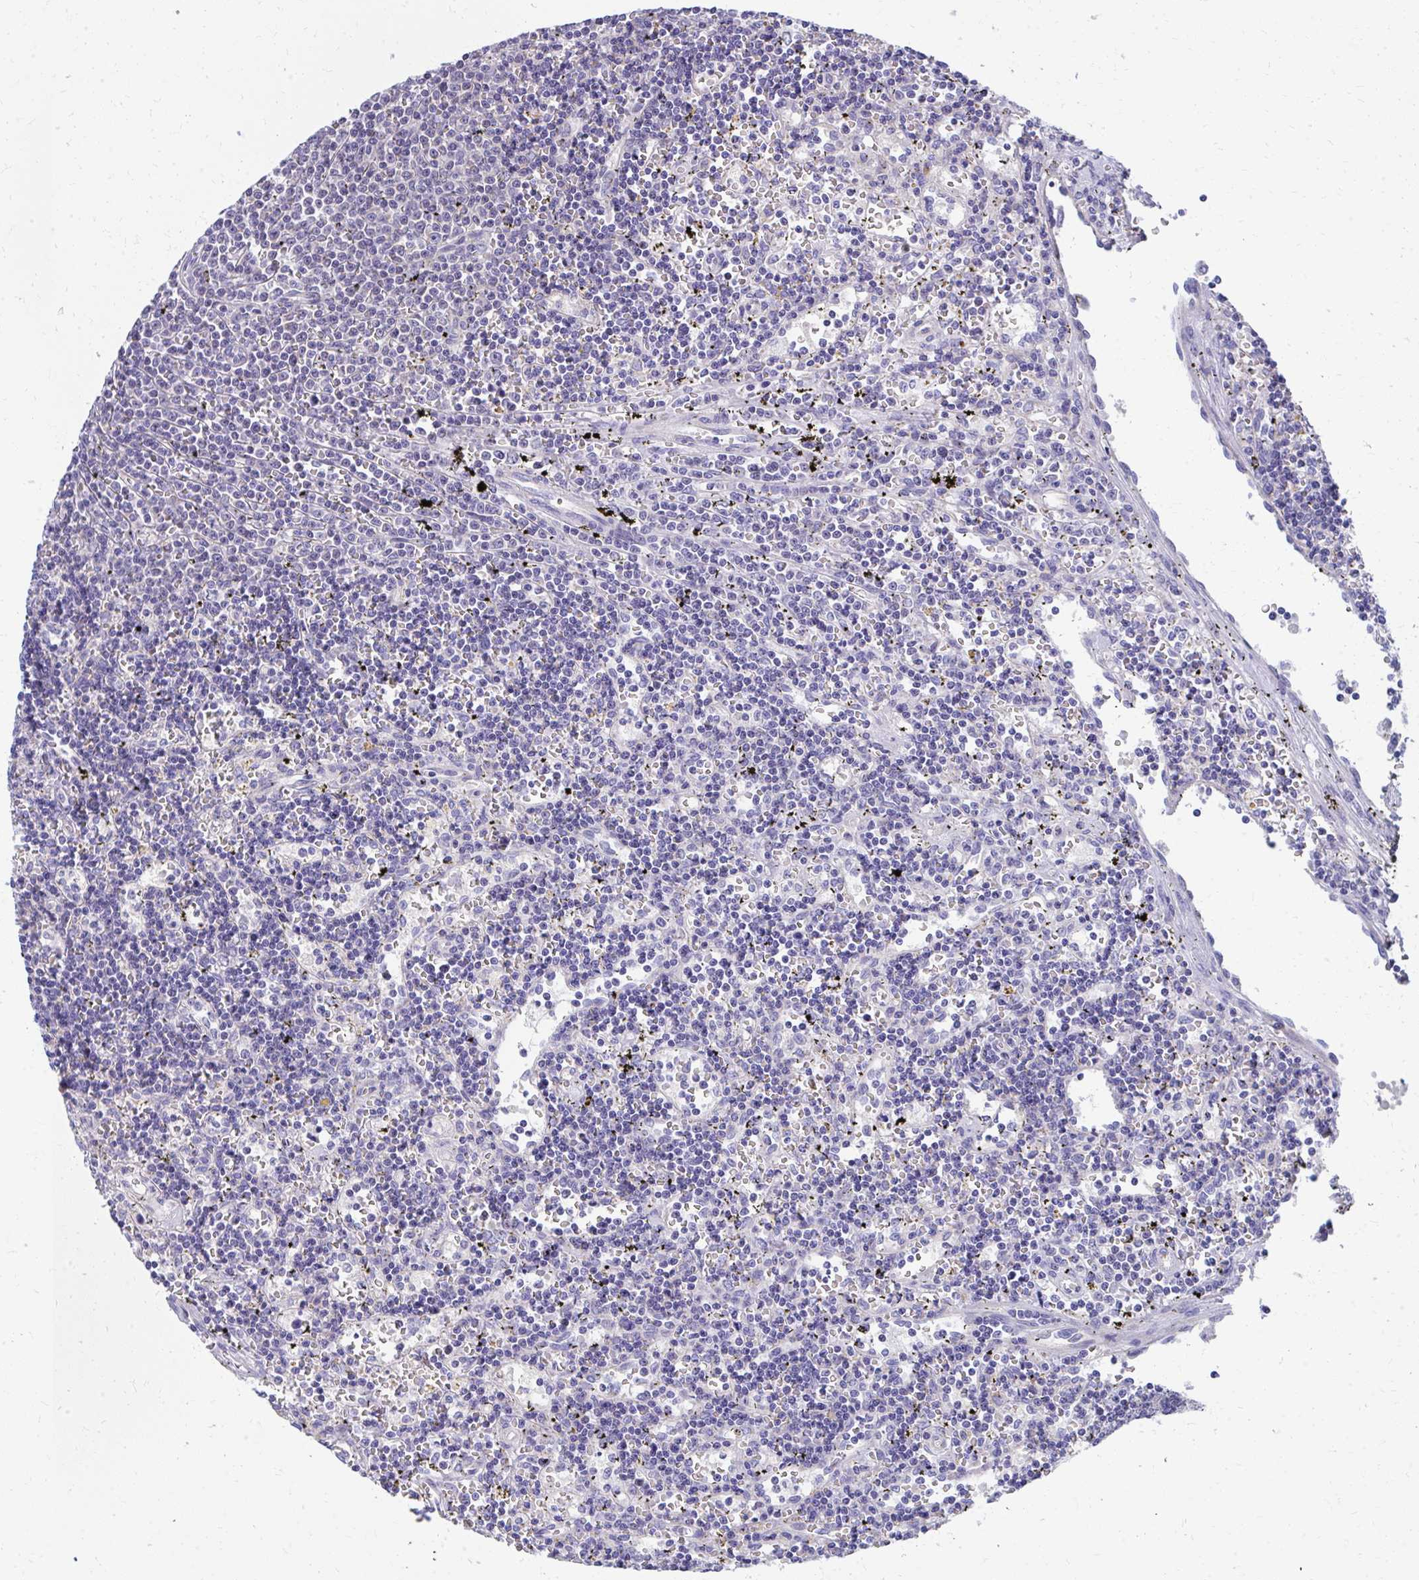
{"staining": {"intensity": "negative", "quantity": "none", "location": "none"}, "tissue": "lymphoma", "cell_type": "Tumor cells", "image_type": "cancer", "snomed": [{"axis": "morphology", "description": "Malignant lymphoma, non-Hodgkin's type, Low grade"}, {"axis": "topography", "description": "Spleen"}], "caption": "Immunohistochemical staining of human low-grade malignant lymphoma, non-Hodgkin's type reveals no significant positivity in tumor cells.", "gene": "IL37", "patient": {"sex": "male", "age": 60}}